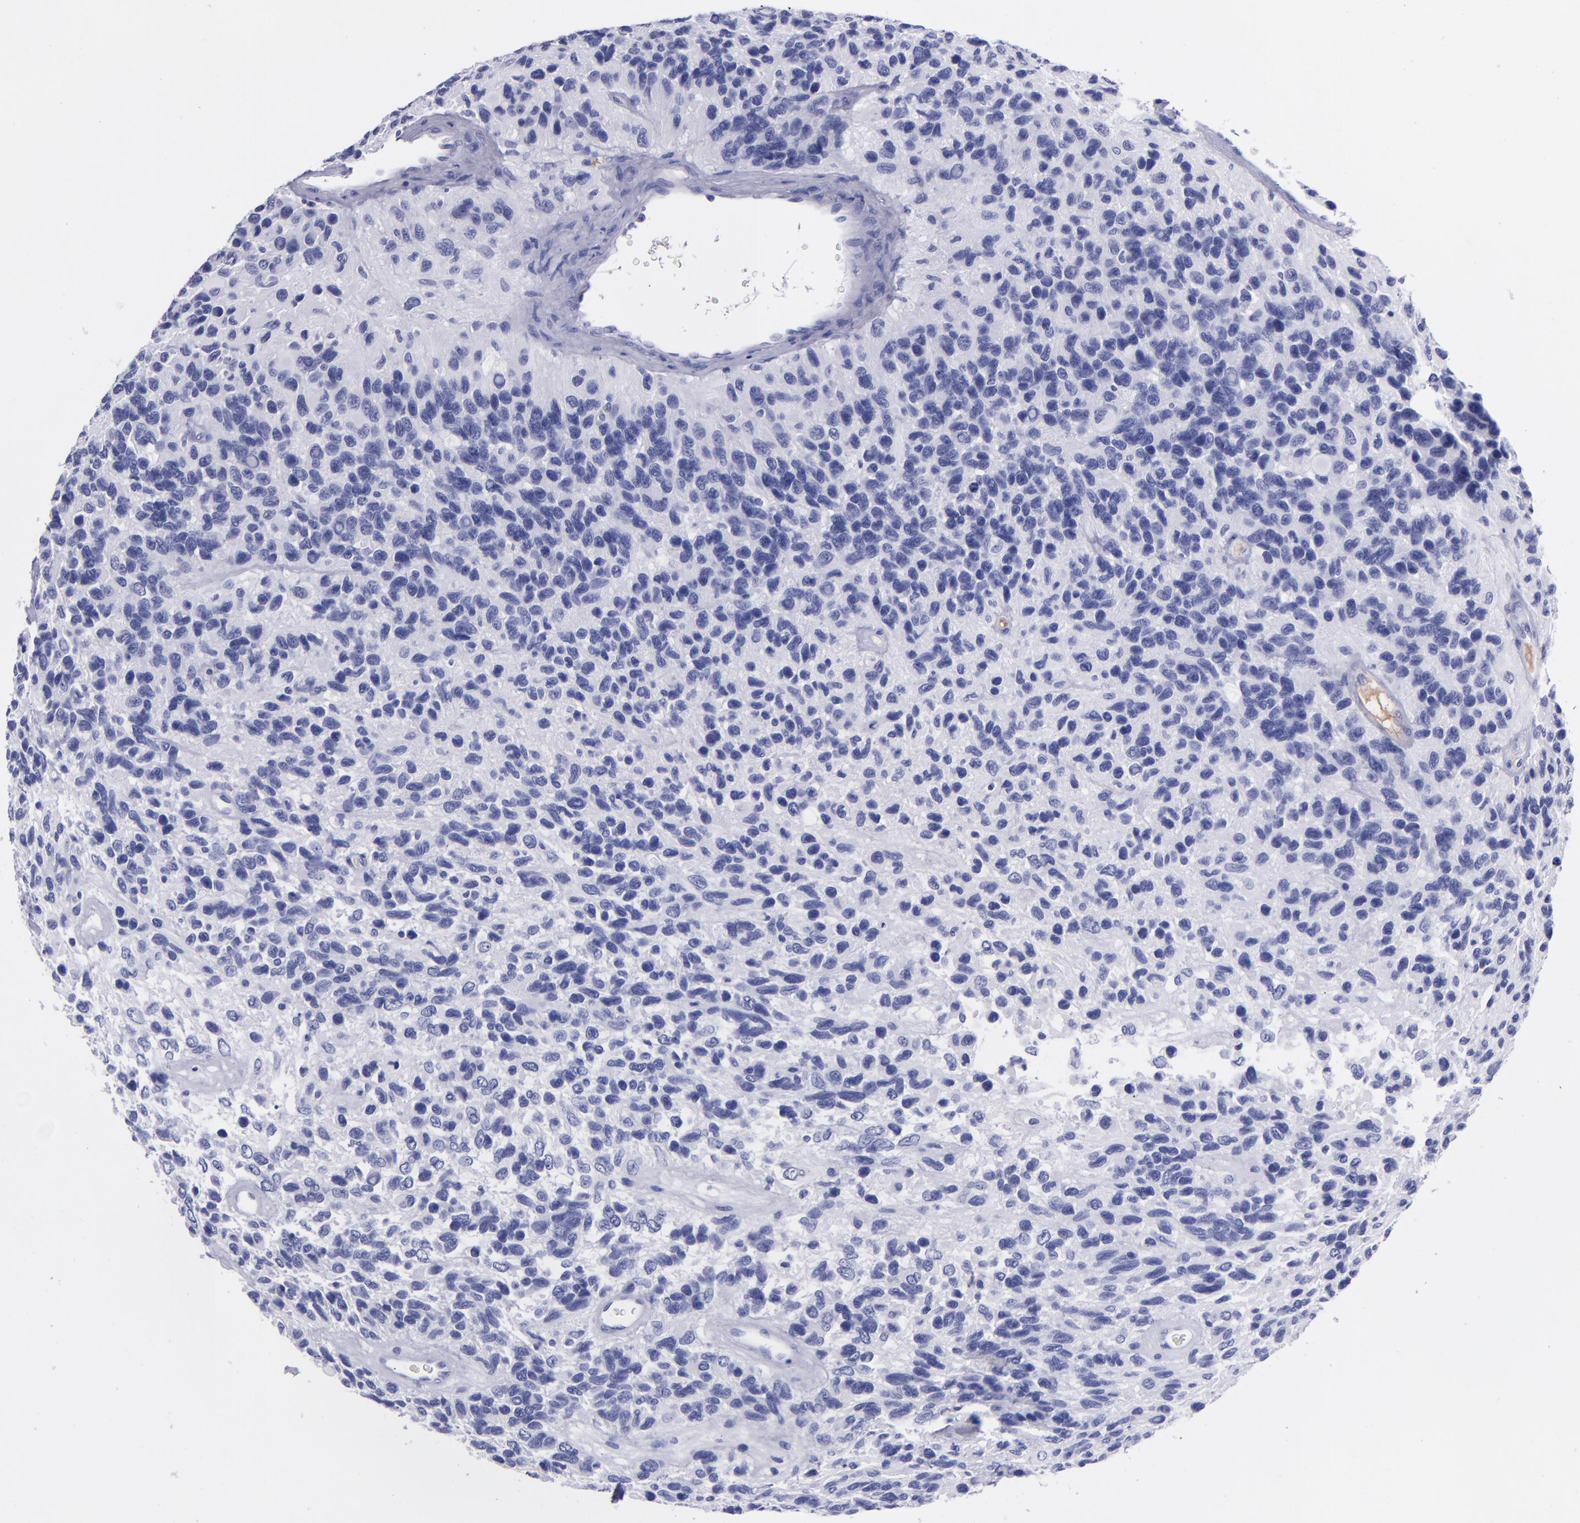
{"staining": {"intensity": "negative", "quantity": "none", "location": "none"}, "tissue": "glioma", "cell_type": "Tumor cells", "image_type": "cancer", "snomed": [{"axis": "morphology", "description": "Glioma, malignant, High grade"}, {"axis": "topography", "description": "Brain"}], "caption": "This is an immunohistochemistry (IHC) image of human high-grade glioma (malignant). There is no staining in tumor cells.", "gene": "CD37", "patient": {"sex": "male", "age": 77}}